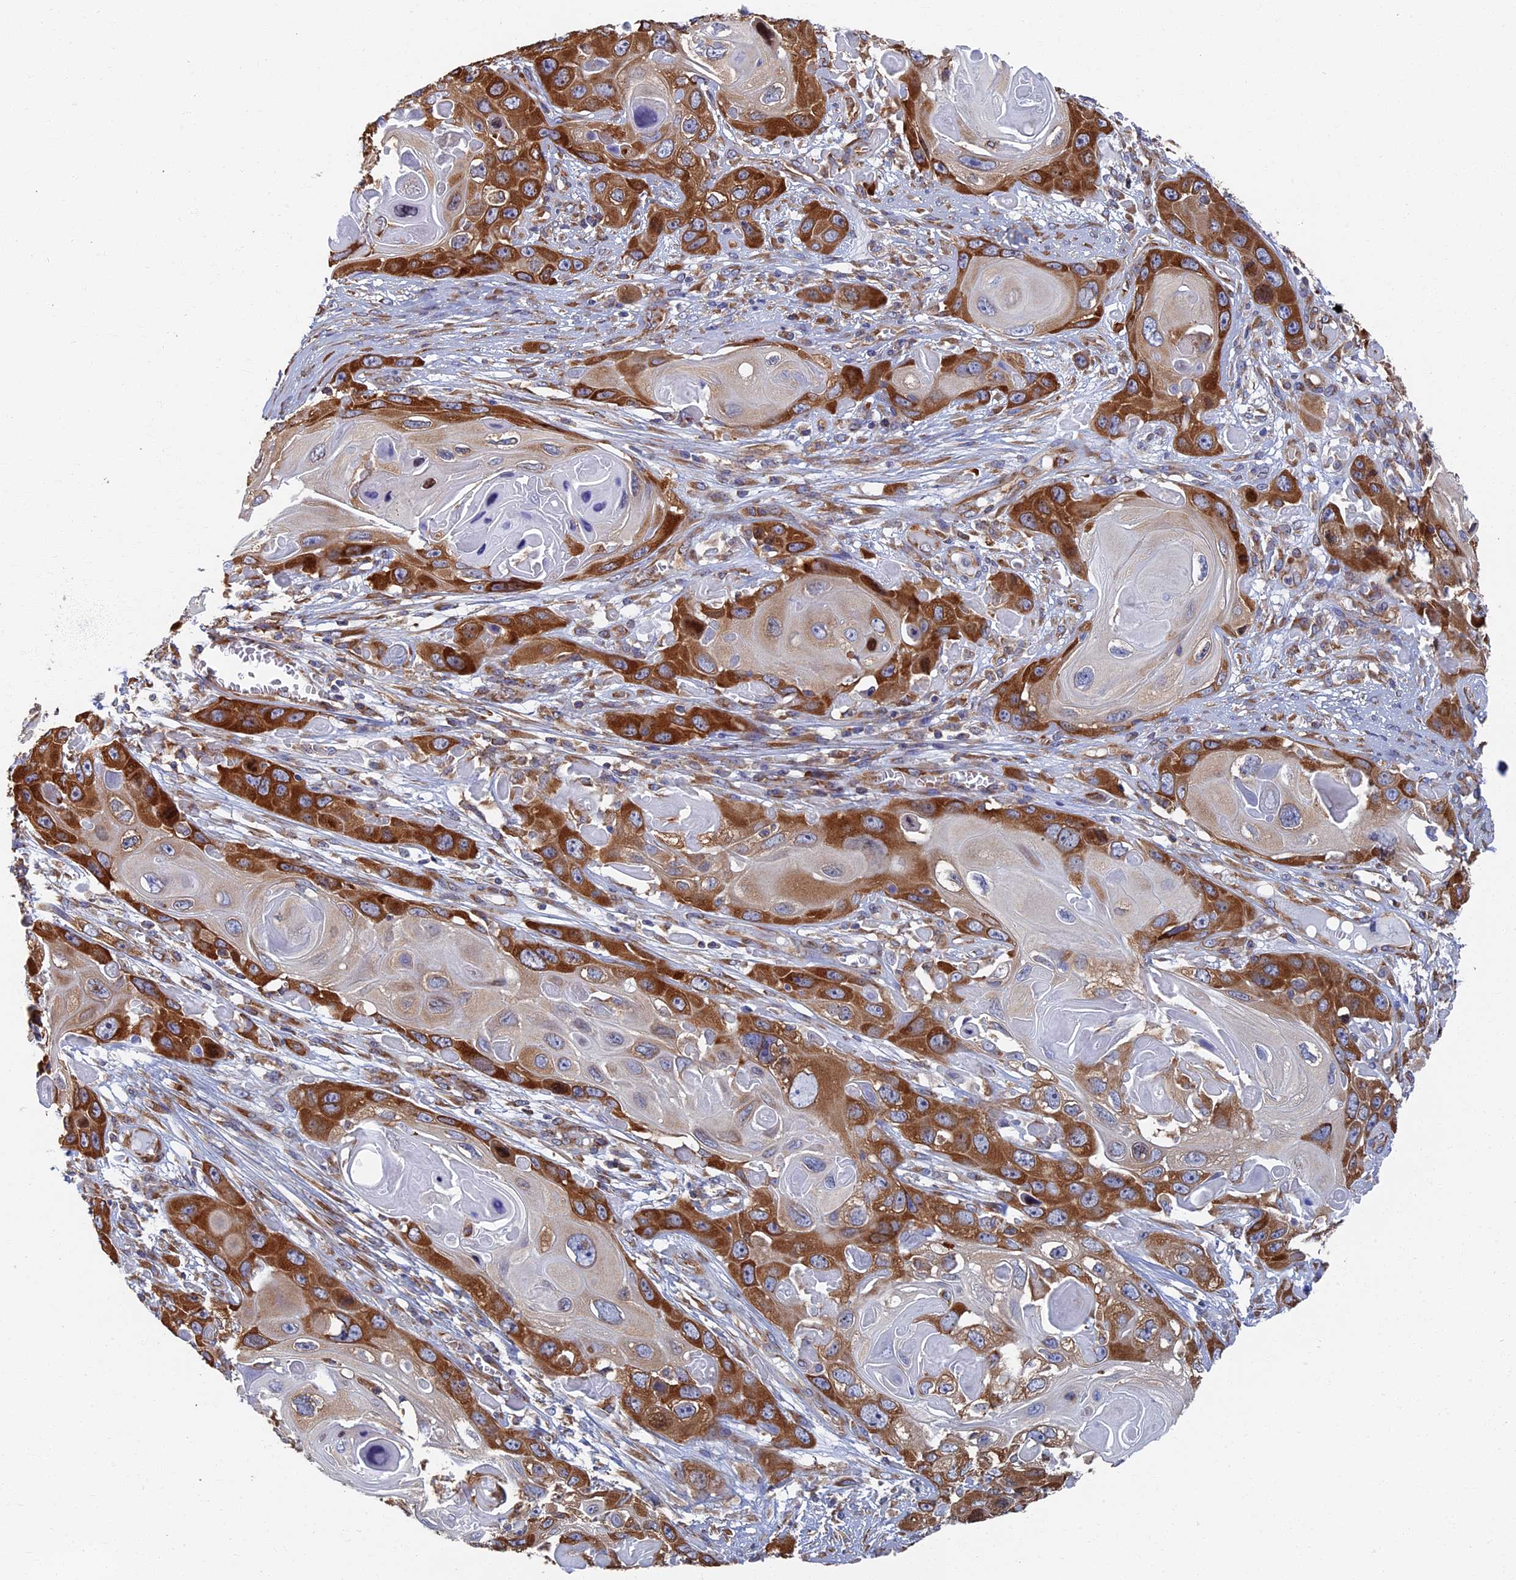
{"staining": {"intensity": "strong", "quantity": "25%-75%", "location": "cytoplasmic/membranous,nuclear"}, "tissue": "skin cancer", "cell_type": "Tumor cells", "image_type": "cancer", "snomed": [{"axis": "morphology", "description": "Squamous cell carcinoma, NOS"}, {"axis": "topography", "description": "Skin"}], "caption": "Tumor cells reveal high levels of strong cytoplasmic/membranous and nuclear positivity in approximately 25%-75% of cells in skin squamous cell carcinoma.", "gene": "YBX1", "patient": {"sex": "male", "age": 55}}